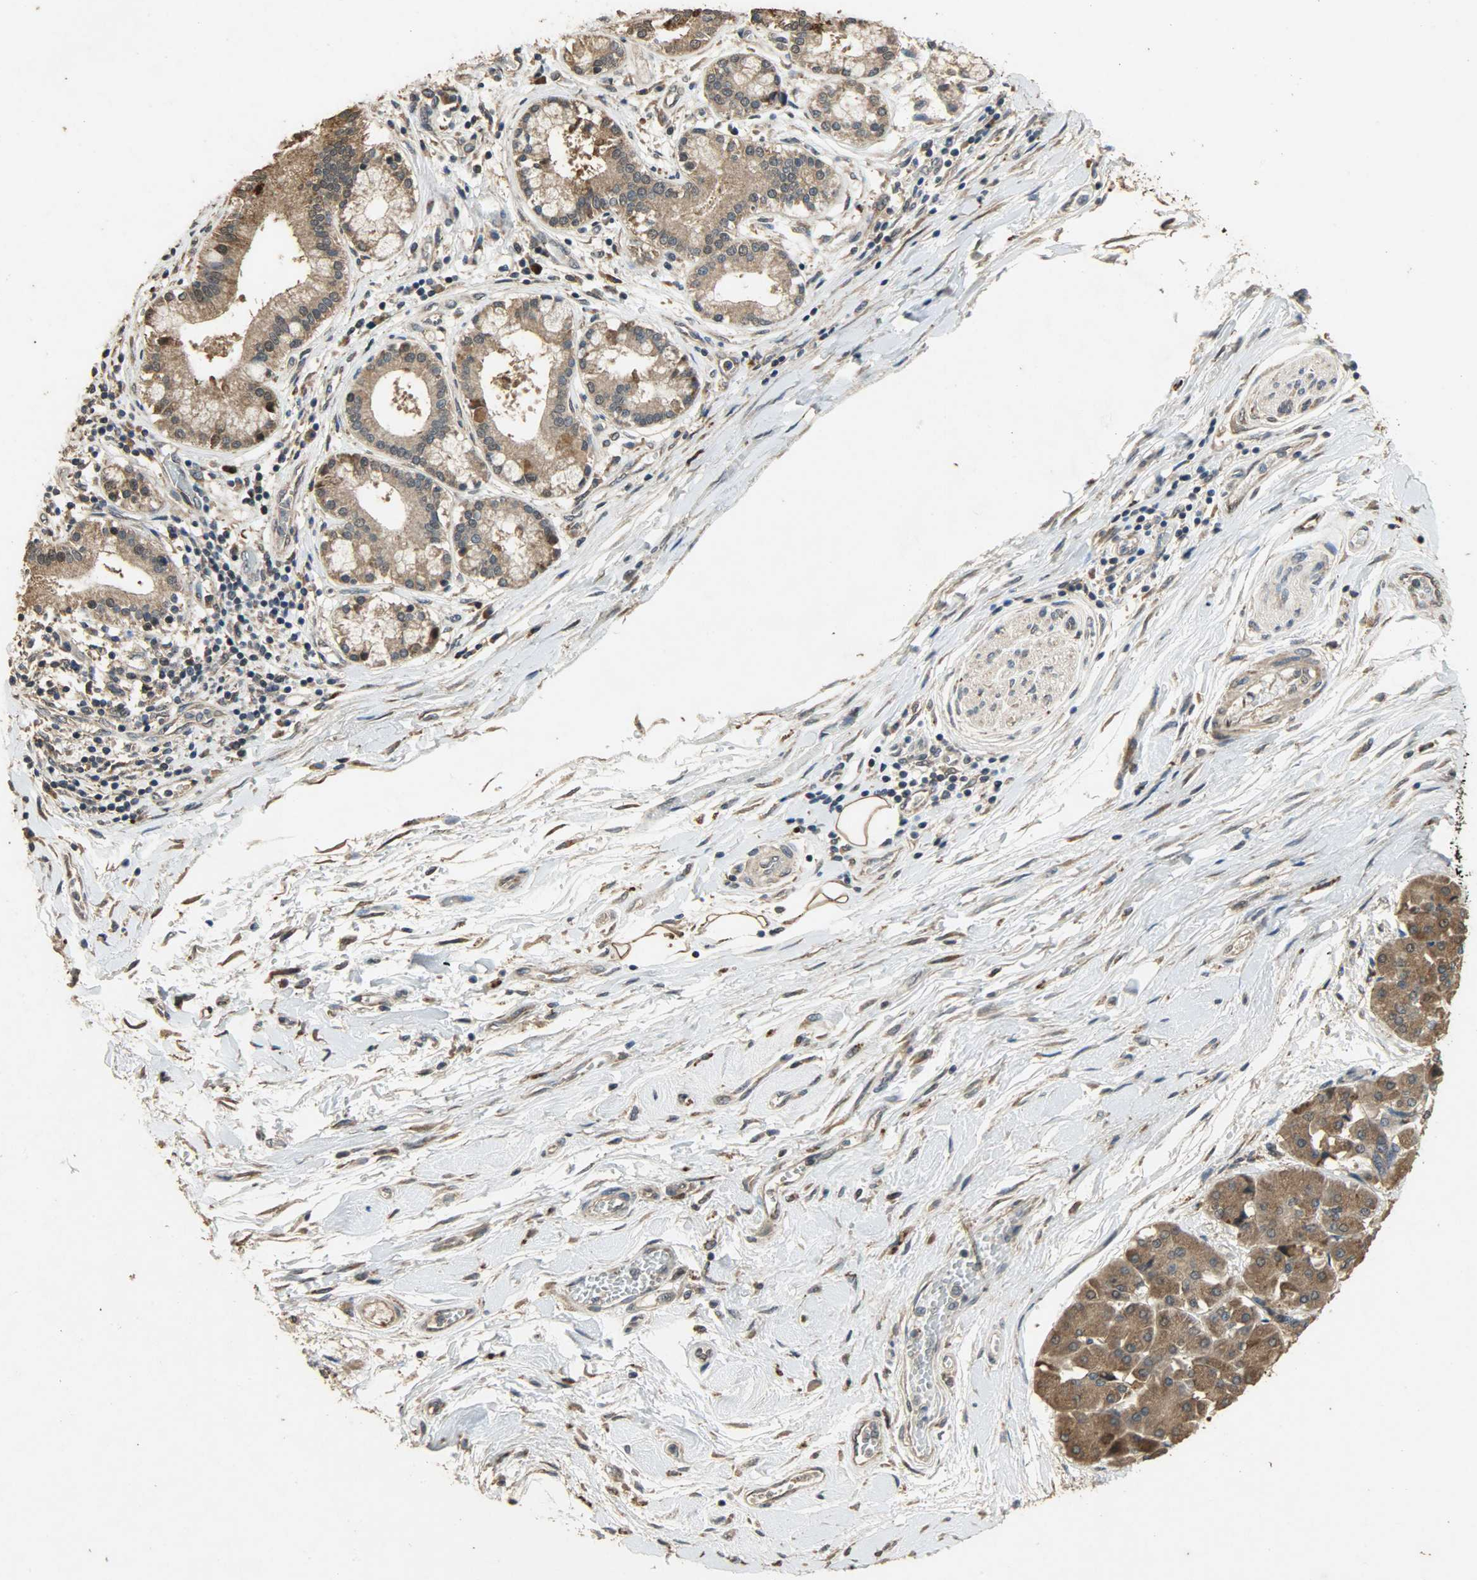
{"staining": {"intensity": "moderate", "quantity": ">75%", "location": "cytoplasmic/membranous"}, "tissue": "pancreatic cancer", "cell_type": "Tumor cells", "image_type": "cancer", "snomed": [{"axis": "morphology", "description": "Adenocarcinoma, NOS"}, {"axis": "topography", "description": "Pancreas"}], "caption": "Human adenocarcinoma (pancreatic) stained with a protein marker demonstrates moderate staining in tumor cells.", "gene": "CDKN2C", "patient": {"sex": "male", "age": 46}}